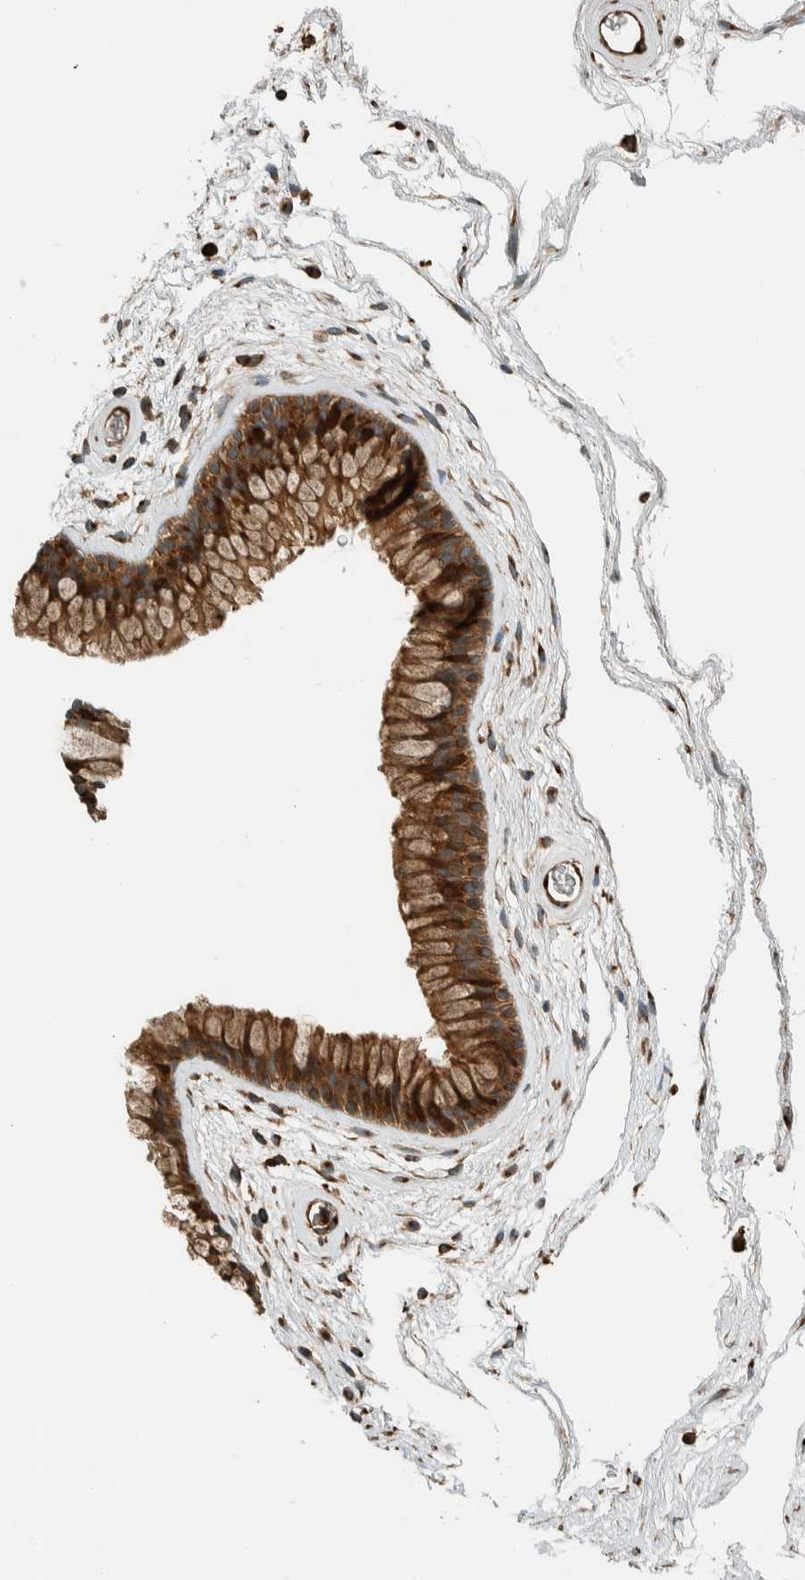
{"staining": {"intensity": "strong", "quantity": ">75%", "location": "cytoplasmic/membranous"}, "tissue": "nasopharynx", "cell_type": "Respiratory epithelial cells", "image_type": "normal", "snomed": [{"axis": "morphology", "description": "Normal tissue, NOS"}, {"axis": "morphology", "description": "Inflammation, NOS"}, {"axis": "topography", "description": "Nasopharynx"}], "caption": "Strong cytoplasmic/membranous protein staining is appreciated in about >75% of respiratory epithelial cells in nasopharynx. The staining was performed using DAB (3,3'-diaminobenzidine), with brown indicating positive protein expression. Nuclei are stained blue with hematoxylin.", "gene": "EXOC7", "patient": {"sex": "male", "age": 48}}